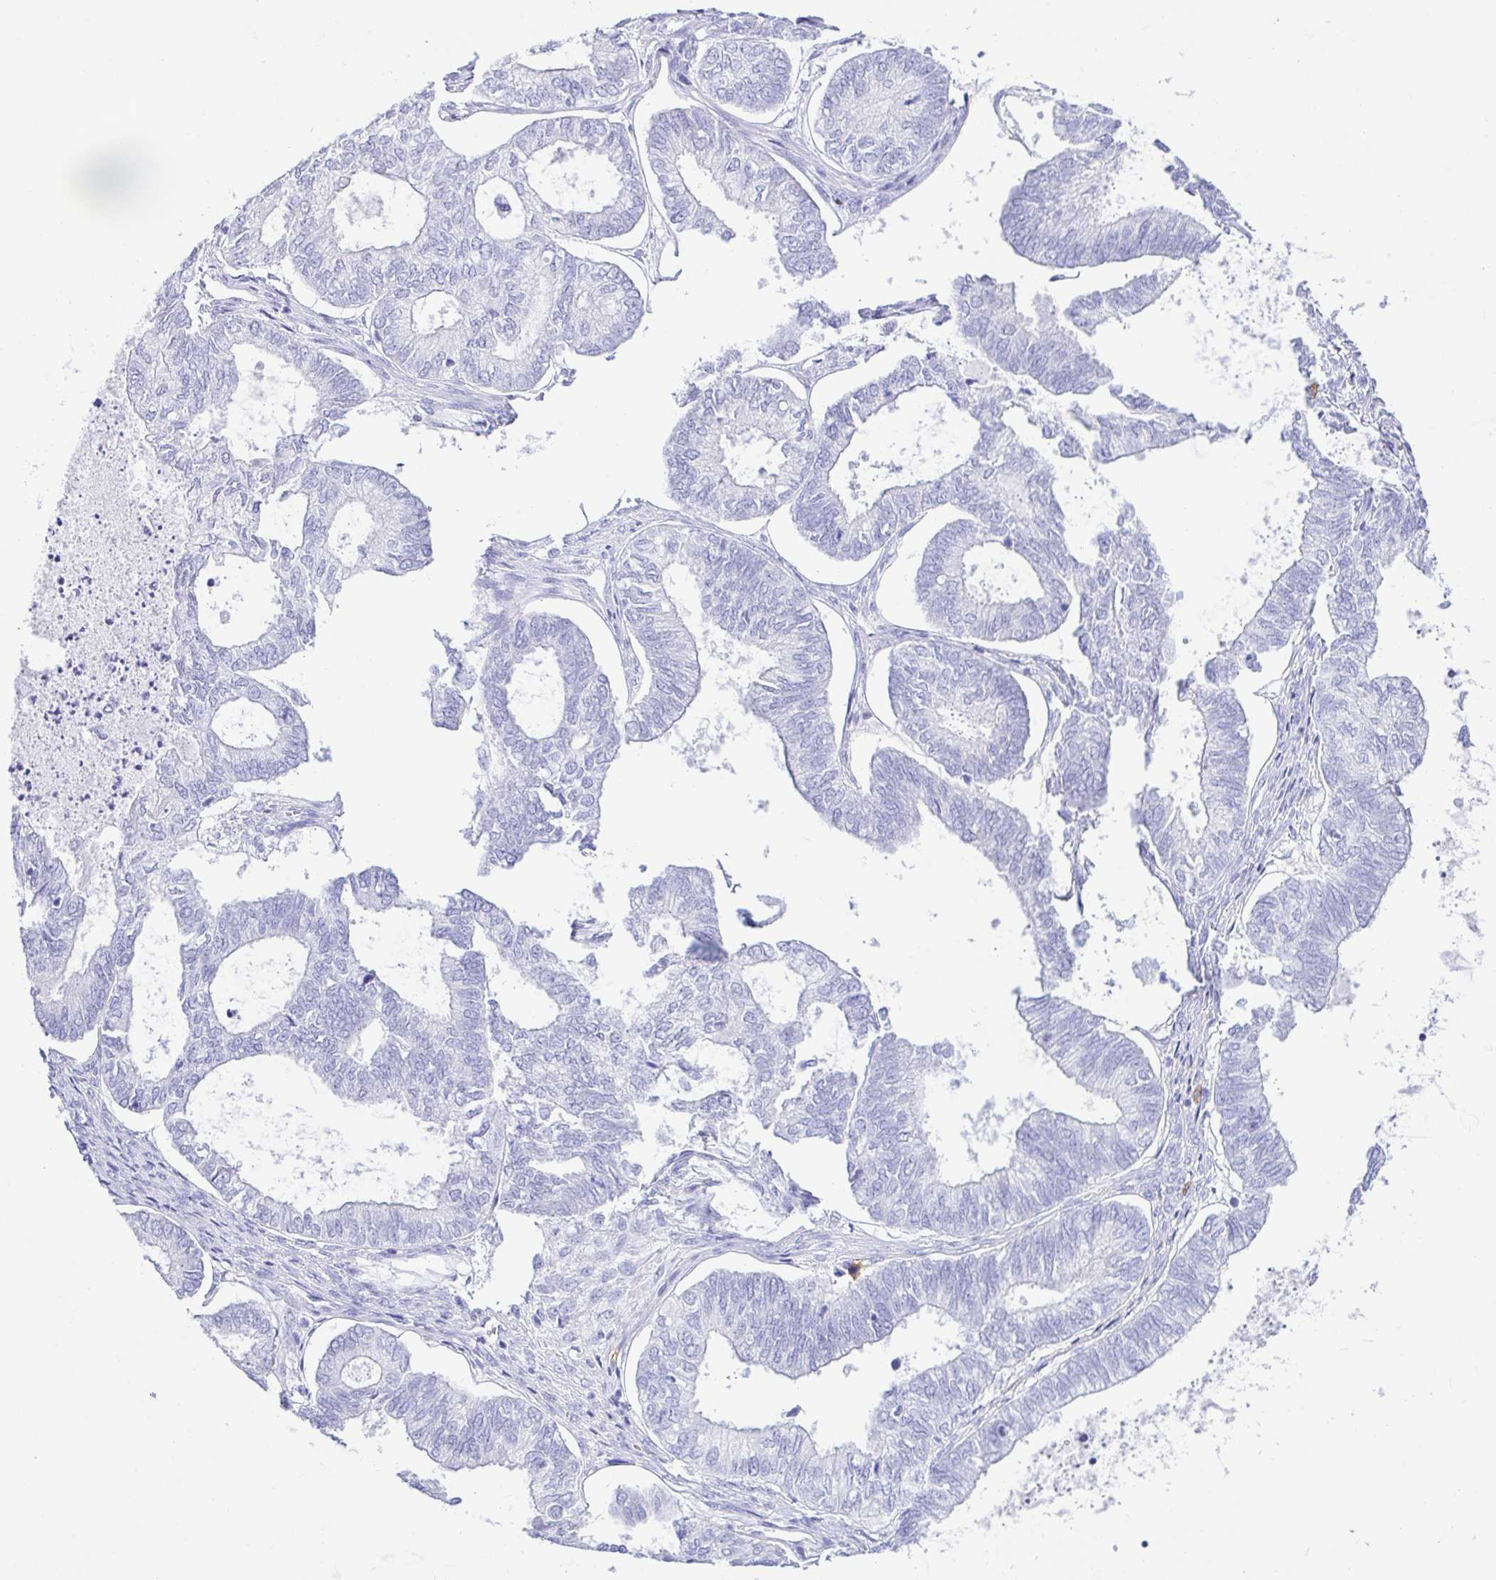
{"staining": {"intensity": "negative", "quantity": "none", "location": "none"}, "tissue": "ovarian cancer", "cell_type": "Tumor cells", "image_type": "cancer", "snomed": [{"axis": "morphology", "description": "Carcinoma, endometroid"}, {"axis": "topography", "description": "Ovary"}], "caption": "Human ovarian endometroid carcinoma stained for a protein using IHC exhibits no expression in tumor cells.", "gene": "CD5", "patient": {"sex": "female", "age": 64}}